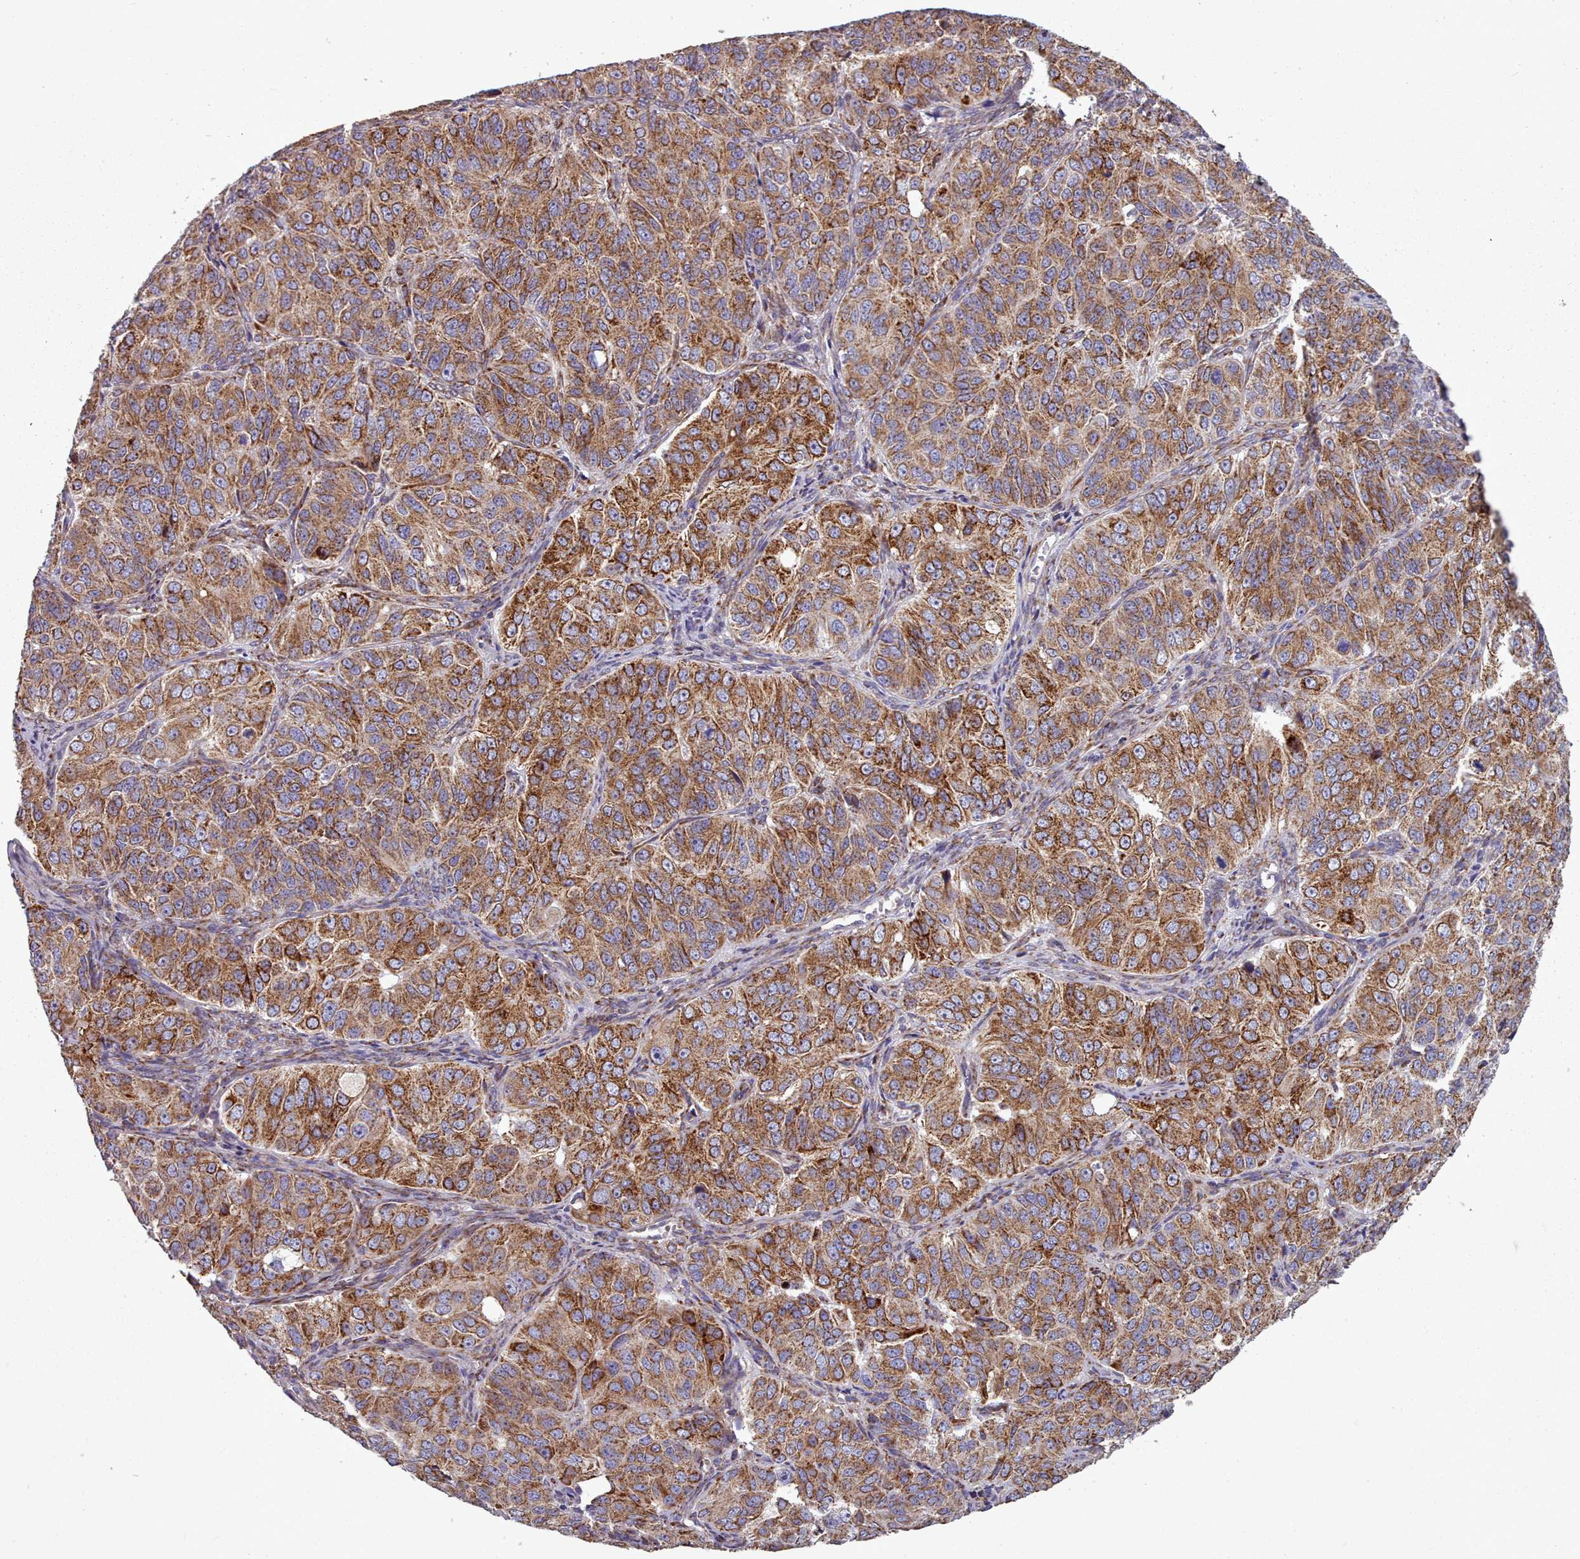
{"staining": {"intensity": "moderate", "quantity": ">75%", "location": "cytoplasmic/membranous"}, "tissue": "ovarian cancer", "cell_type": "Tumor cells", "image_type": "cancer", "snomed": [{"axis": "morphology", "description": "Carcinoma, endometroid"}, {"axis": "topography", "description": "Ovary"}], "caption": "Immunohistochemical staining of human ovarian cancer displays moderate cytoplasmic/membranous protein expression in approximately >75% of tumor cells.", "gene": "FKBP10", "patient": {"sex": "female", "age": 51}}